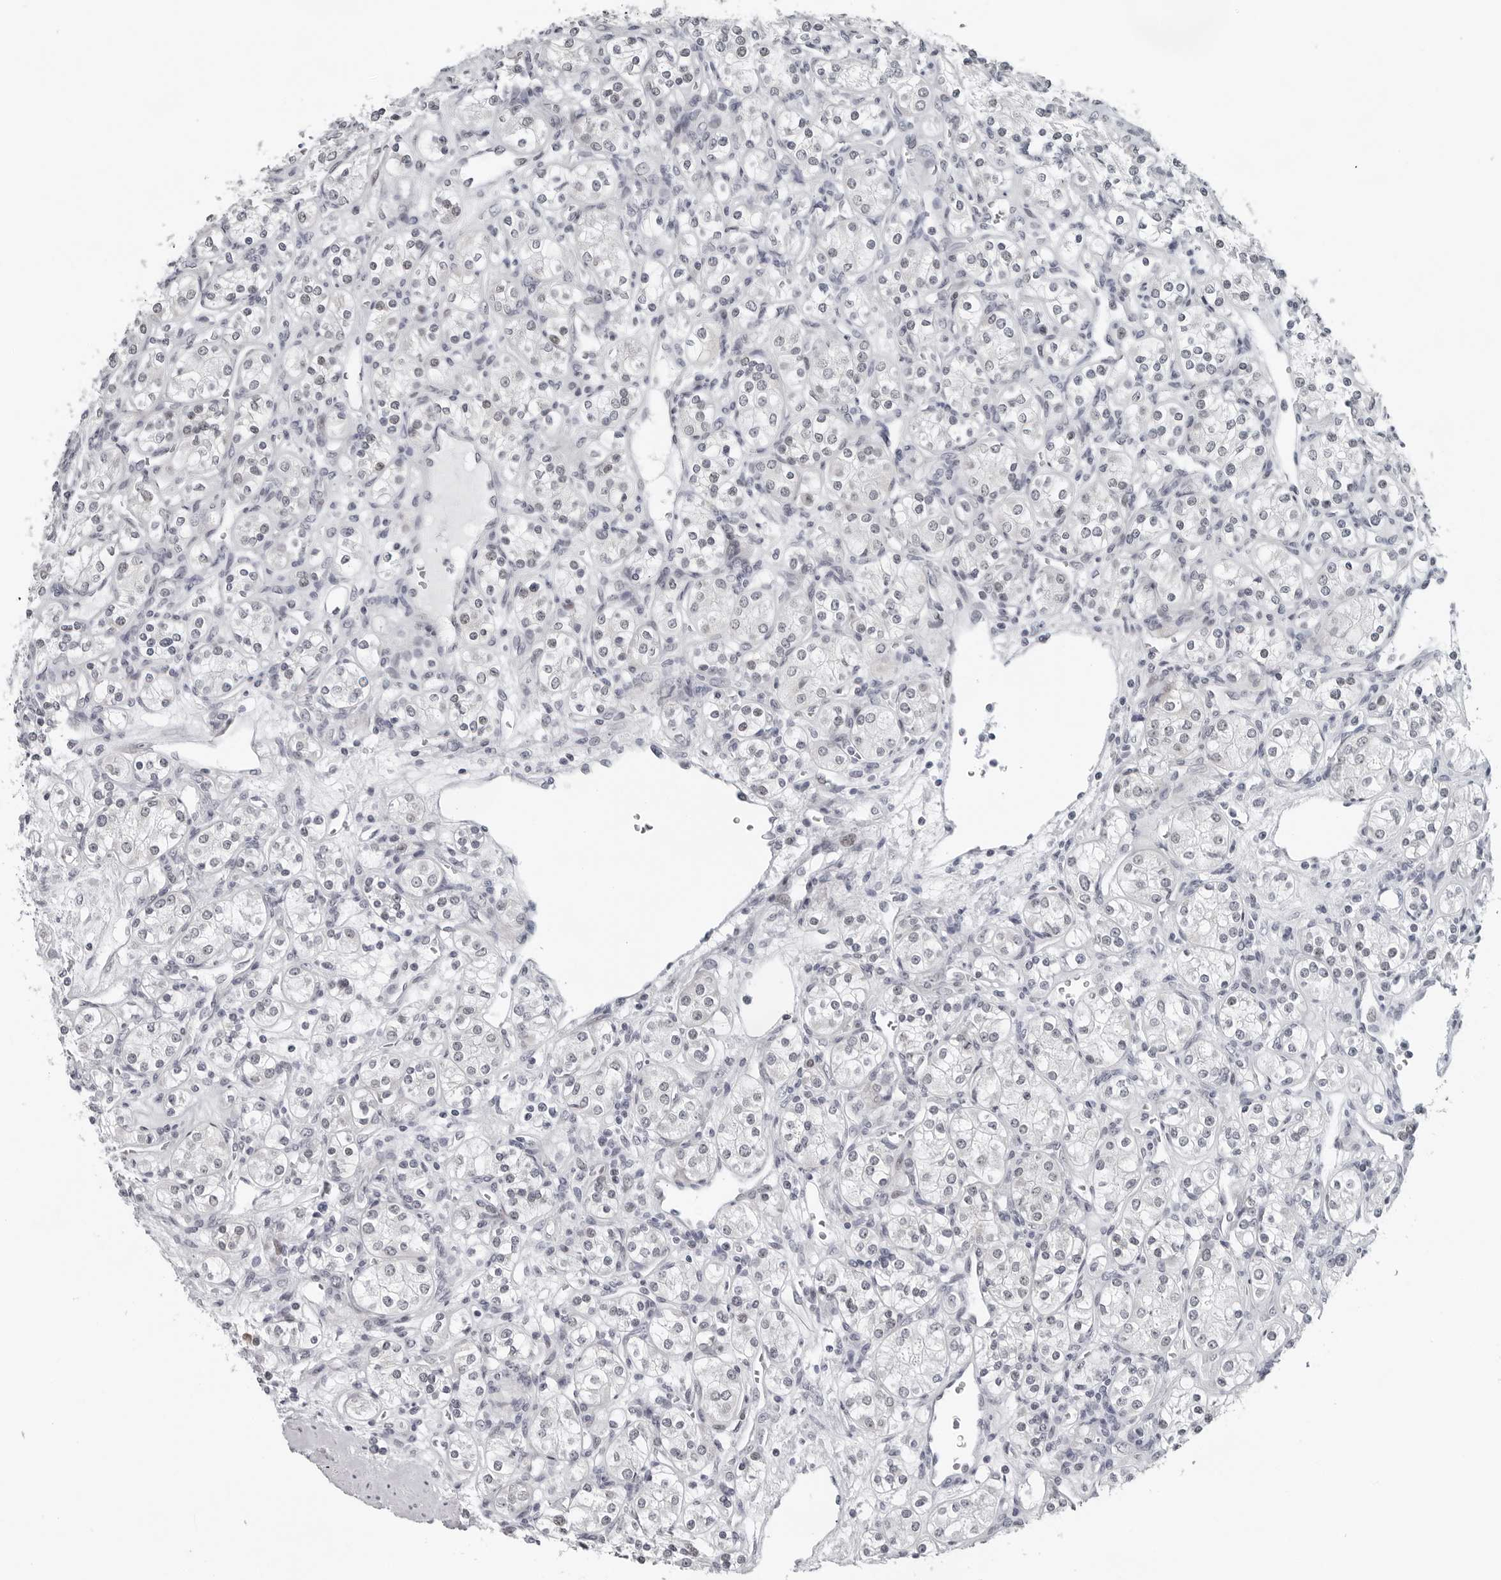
{"staining": {"intensity": "negative", "quantity": "none", "location": "none"}, "tissue": "renal cancer", "cell_type": "Tumor cells", "image_type": "cancer", "snomed": [{"axis": "morphology", "description": "Adenocarcinoma, NOS"}, {"axis": "topography", "description": "Kidney"}], "caption": "This is an immunohistochemistry photomicrograph of human adenocarcinoma (renal). There is no positivity in tumor cells.", "gene": "PPP1R42", "patient": {"sex": "male", "age": 77}}